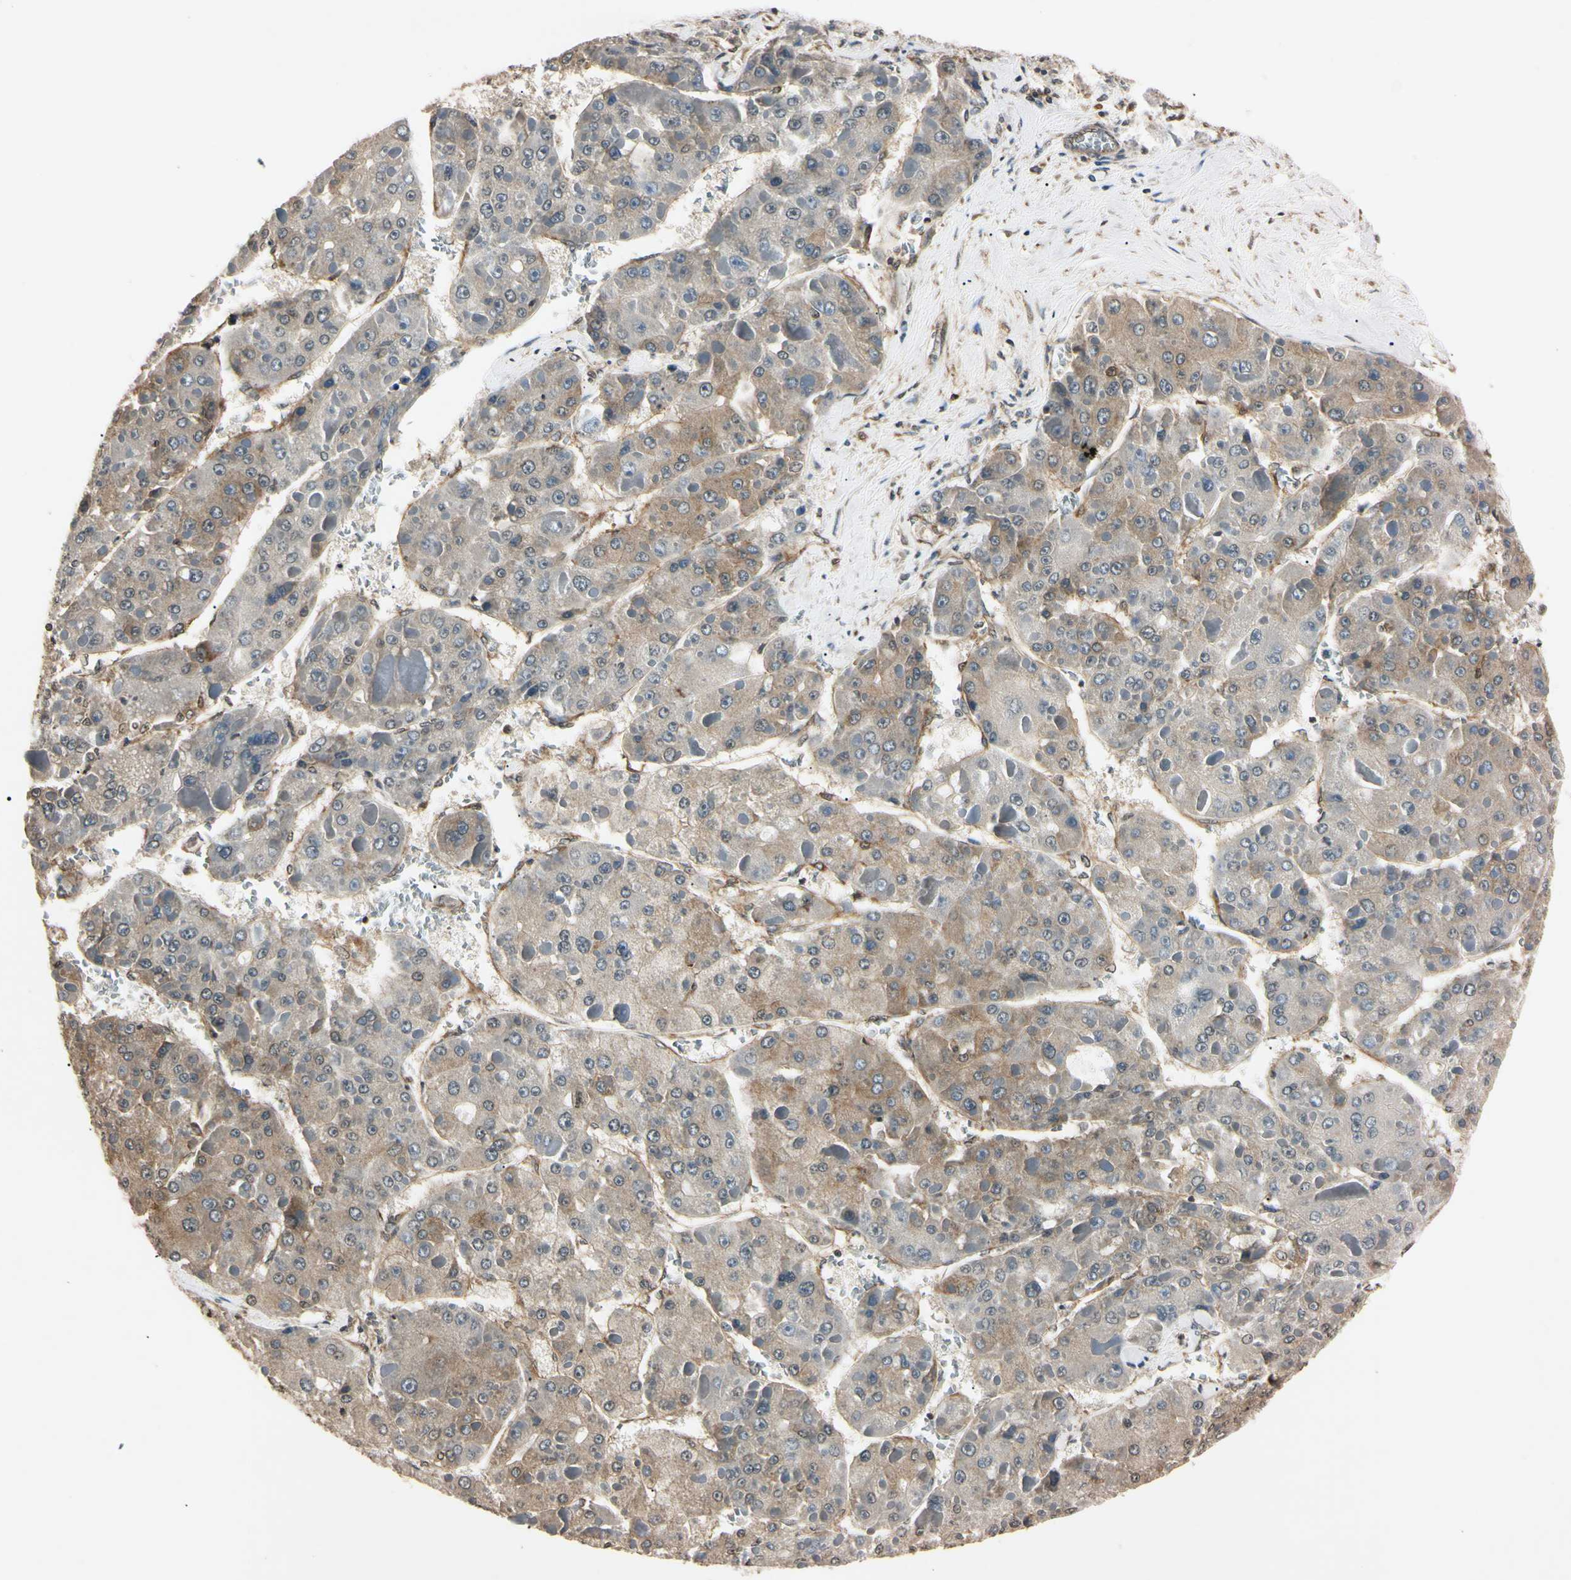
{"staining": {"intensity": "weak", "quantity": "25%-75%", "location": "cytoplasmic/membranous"}, "tissue": "liver cancer", "cell_type": "Tumor cells", "image_type": "cancer", "snomed": [{"axis": "morphology", "description": "Carcinoma, Hepatocellular, NOS"}, {"axis": "topography", "description": "Liver"}], "caption": "Protein expression analysis of hepatocellular carcinoma (liver) demonstrates weak cytoplasmic/membranous expression in about 25%-75% of tumor cells. The staining was performed using DAB (3,3'-diaminobenzidine) to visualize the protein expression in brown, while the nuclei were stained in blue with hematoxylin (Magnification: 20x).", "gene": "EPN1", "patient": {"sex": "female", "age": 73}}